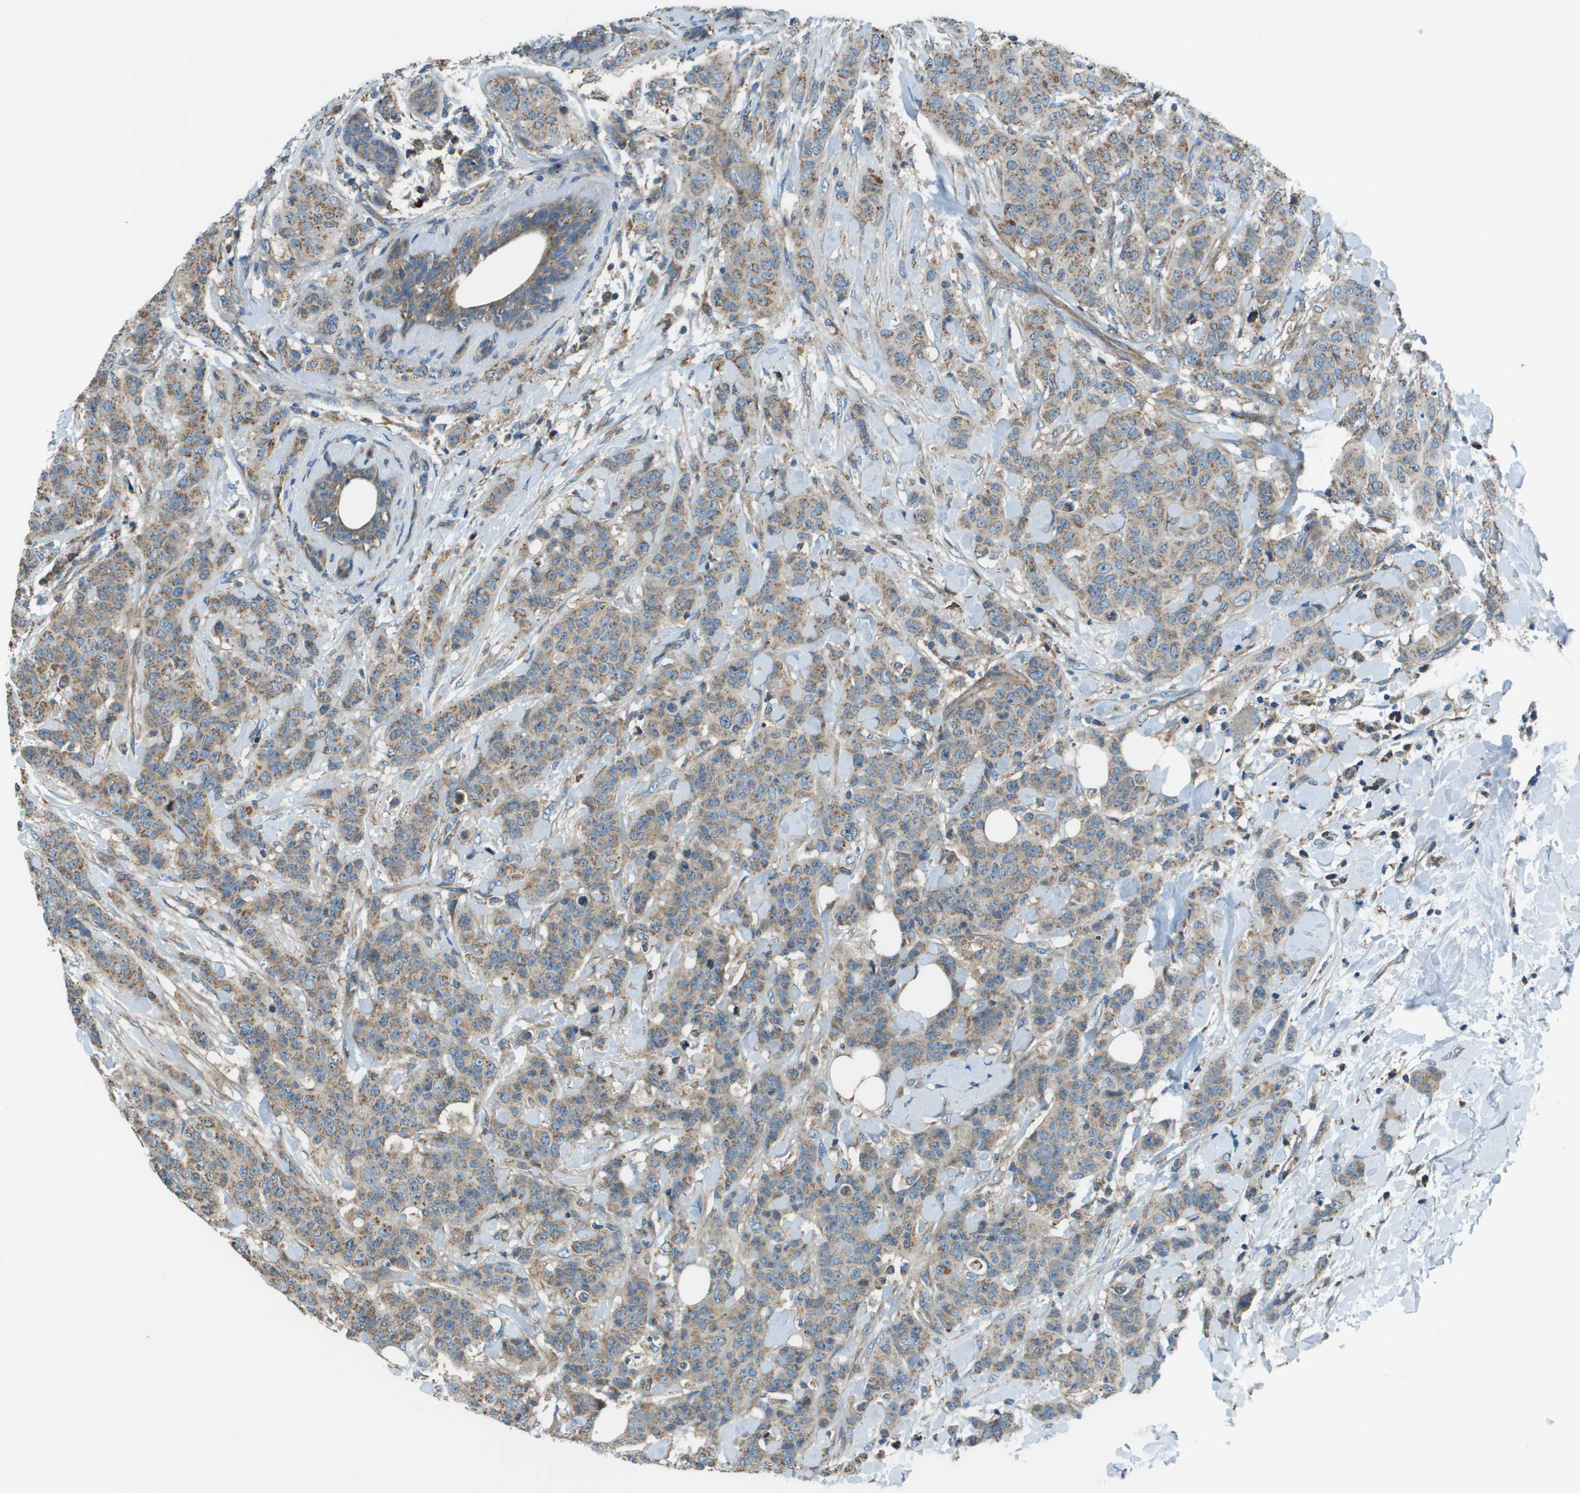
{"staining": {"intensity": "weak", "quantity": ">75%", "location": "cytoplasmic/membranous"}, "tissue": "breast cancer", "cell_type": "Tumor cells", "image_type": "cancer", "snomed": [{"axis": "morphology", "description": "Normal tissue, NOS"}, {"axis": "morphology", "description": "Duct carcinoma"}, {"axis": "topography", "description": "Breast"}], "caption": "Protein positivity by immunohistochemistry (IHC) shows weak cytoplasmic/membranous expression in approximately >75% of tumor cells in invasive ductal carcinoma (breast).", "gene": "TMEM51", "patient": {"sex": "female", "age": 40}}